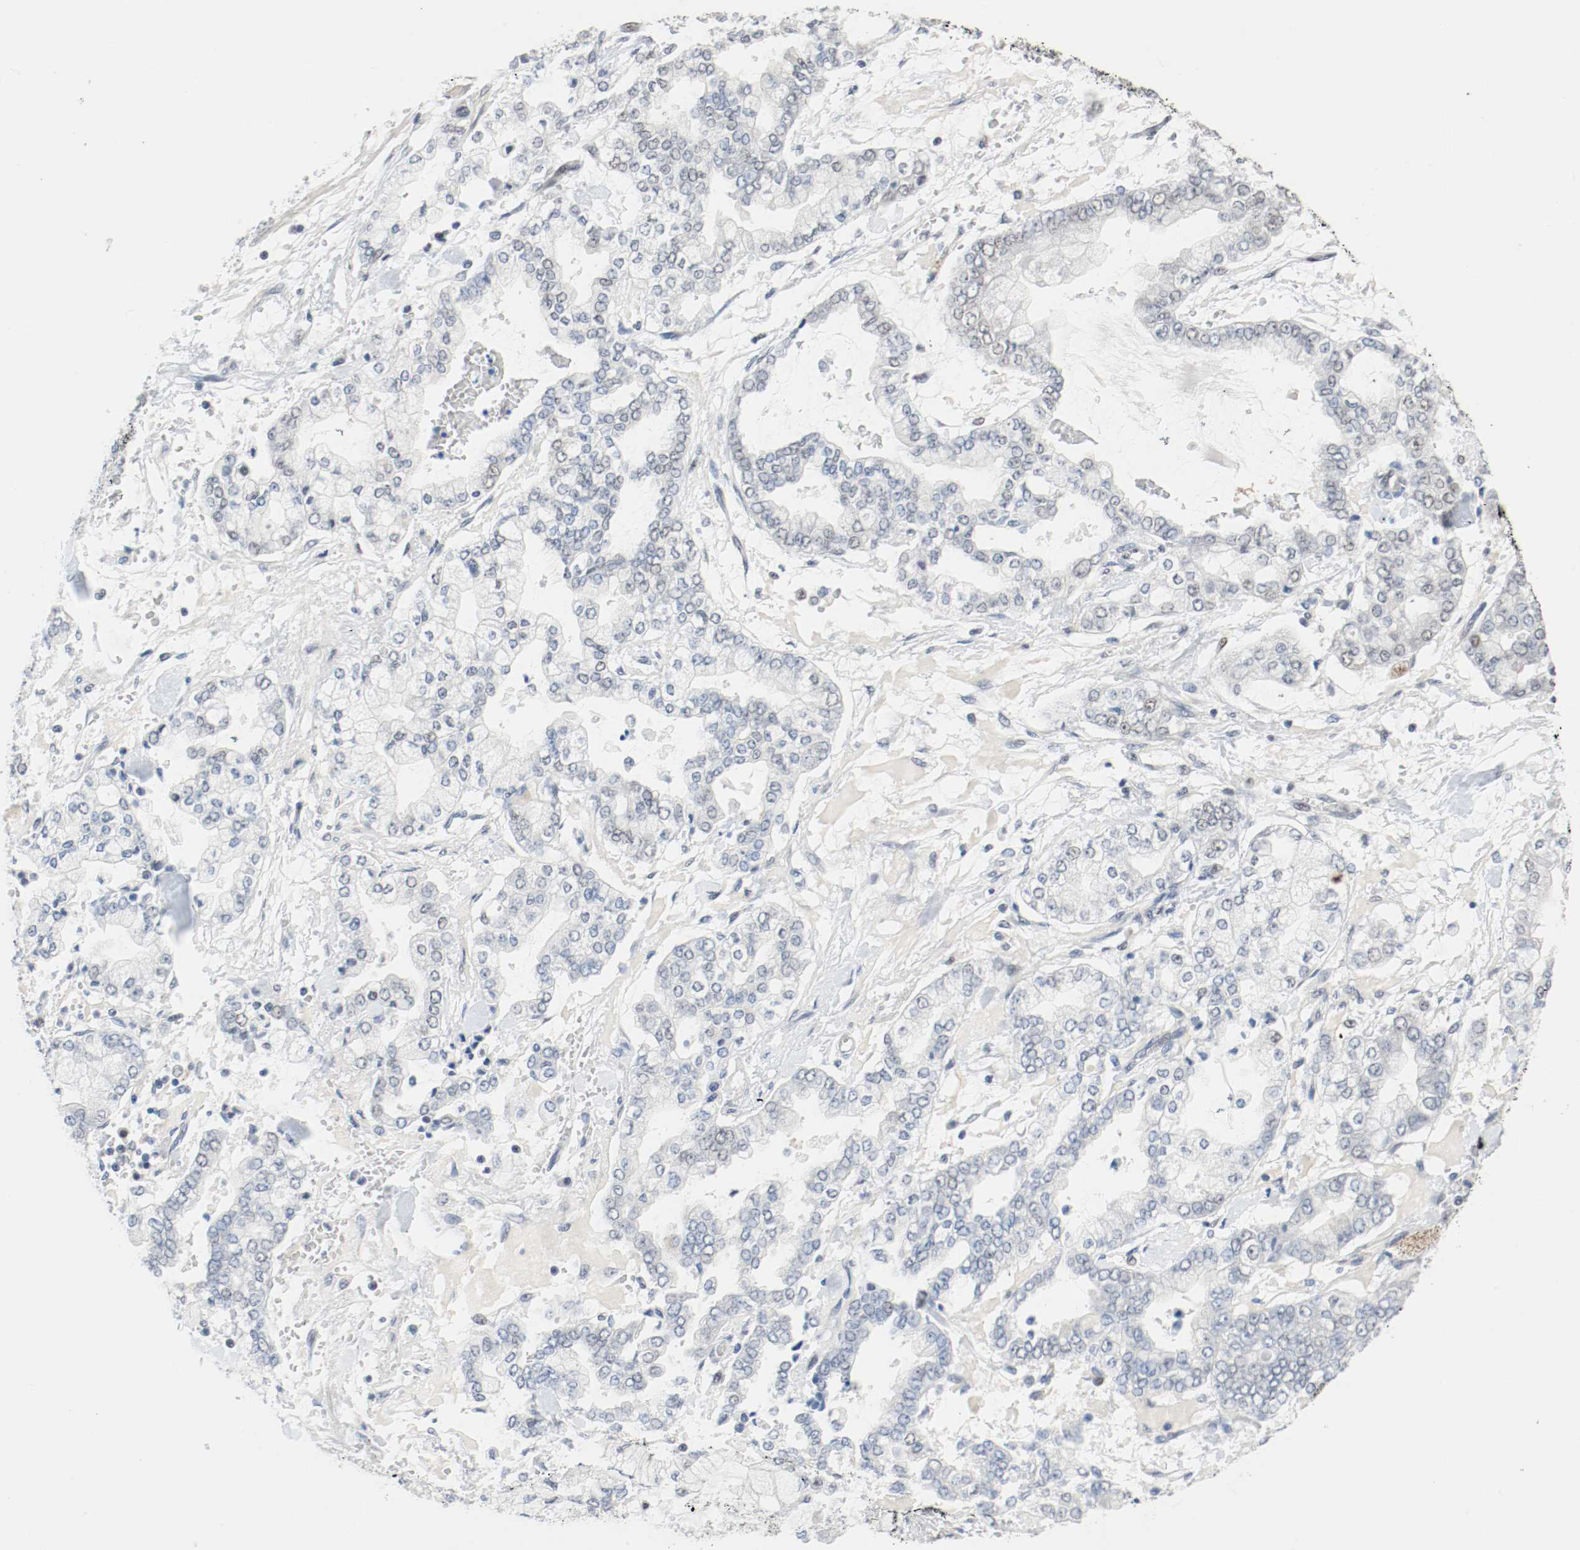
{"staining": {"intensity": "weak", "quantity": "<25%", "location": "nuclear"}, "tissue": "stomach cancer", "cell_type": "Tumor cells", "image_type": "cancer", "snomed": [{"axis": "morphology", "description": "Normal tissue, NOS"}, {"axis": "morphology", "description": "Adenocarcinoma, NOS"}, {"axis": "topography", "description": "Stomach, upper"}, {"axis": "topography", "description": "Stomach"}], "caption": "This is an immunohistochemistry (IHC) histopathology image of adenocarcinoma (stomach). There is no staining in tumor cells.", "gene": "ASH1L", "patient": {"sex": "male", "age": 76}}